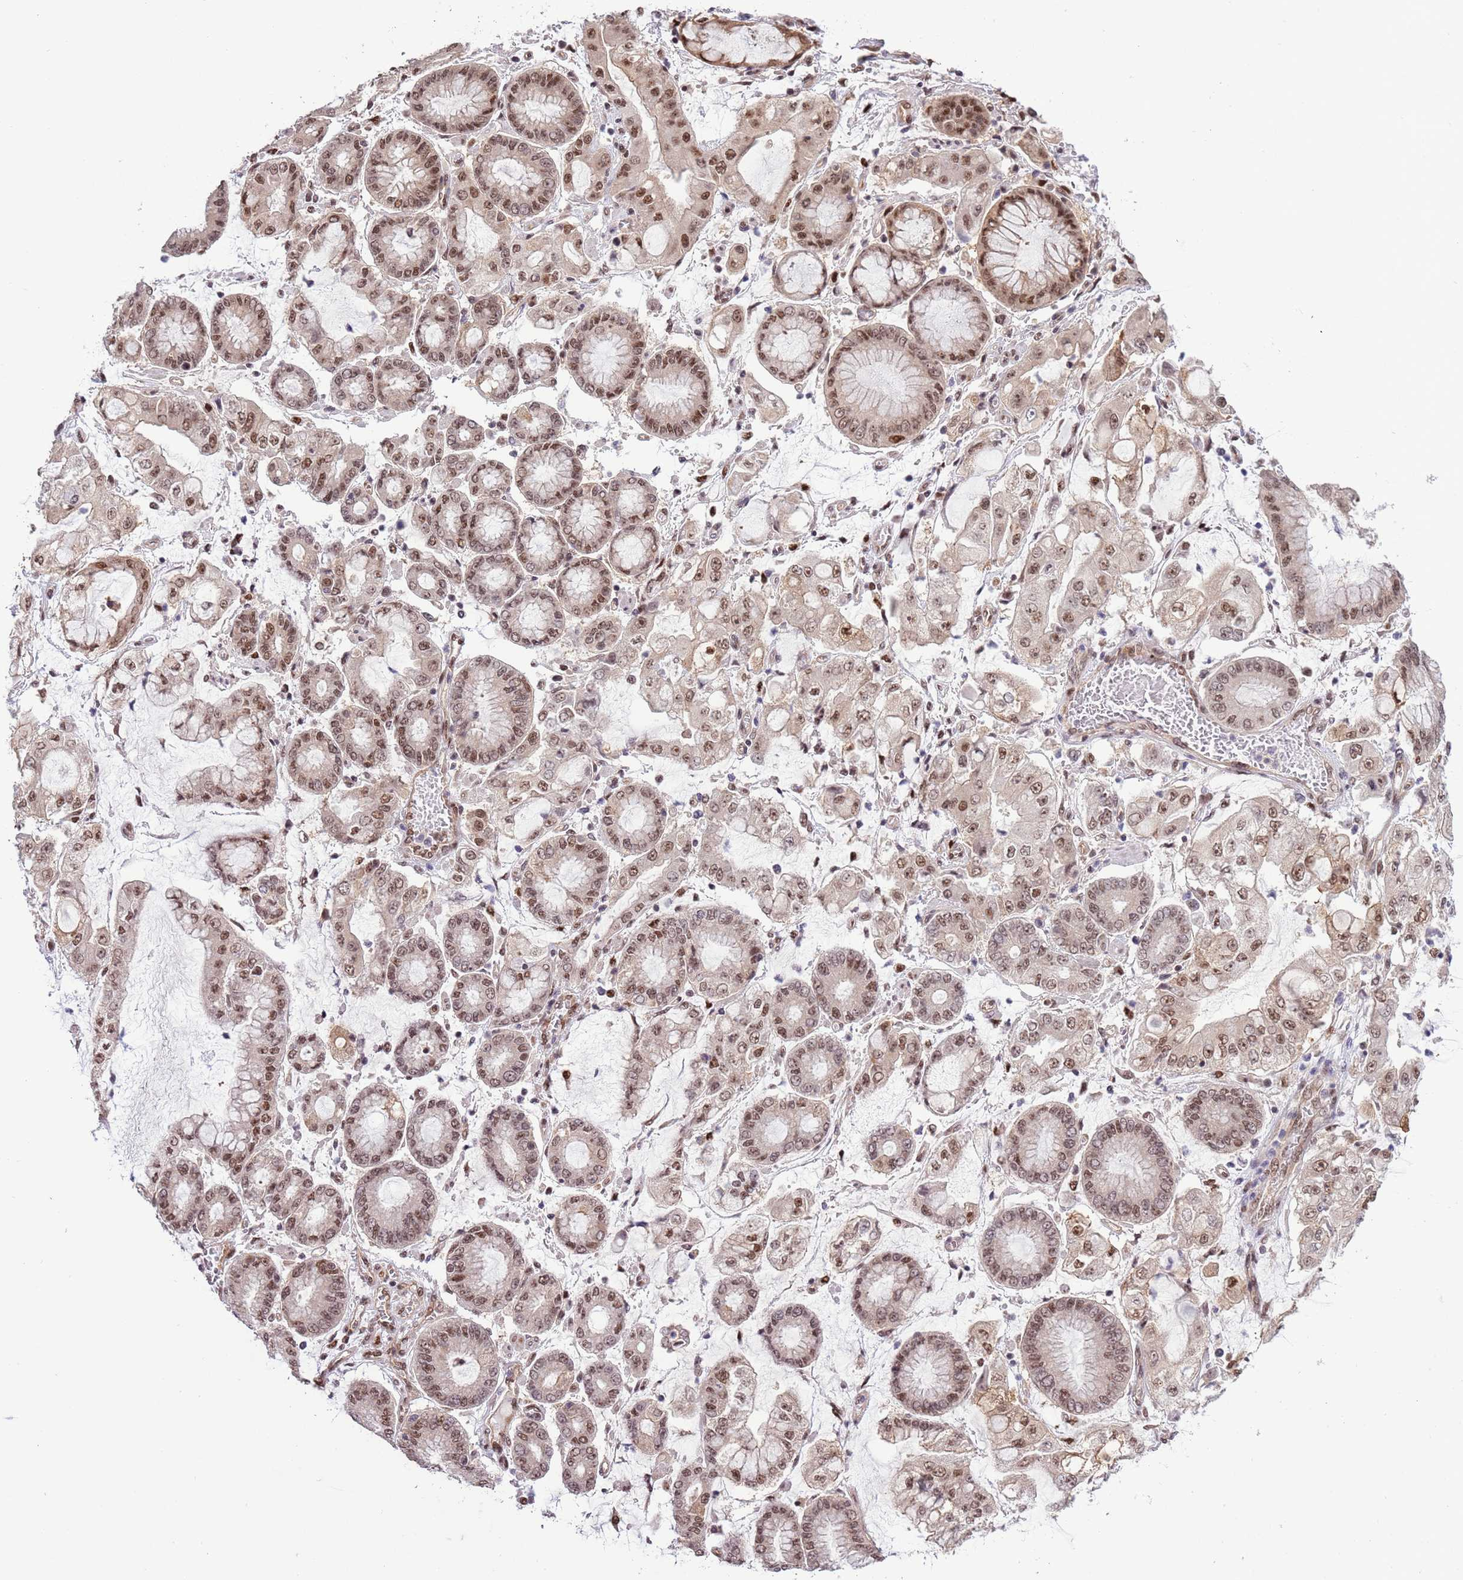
{"staining": {"intensity": "moderate", "quantity": ">75%", "location": "nuclear"}, "tissue": "stomach cancer", "cell_type": "Tumor cells", "image_type": "cancer", "snomed": [{"axis": "morphology", "description": "Adenocarcinoma, NOS"}, {"axis": "topography", "description": "Stomach"}], "caption": "A brown stain highlights moderate nuclear expression of a protein in stomach cancer tumor cells.", "gene": "PRPF6", "patient": {"sex": "male", "age": 76}}